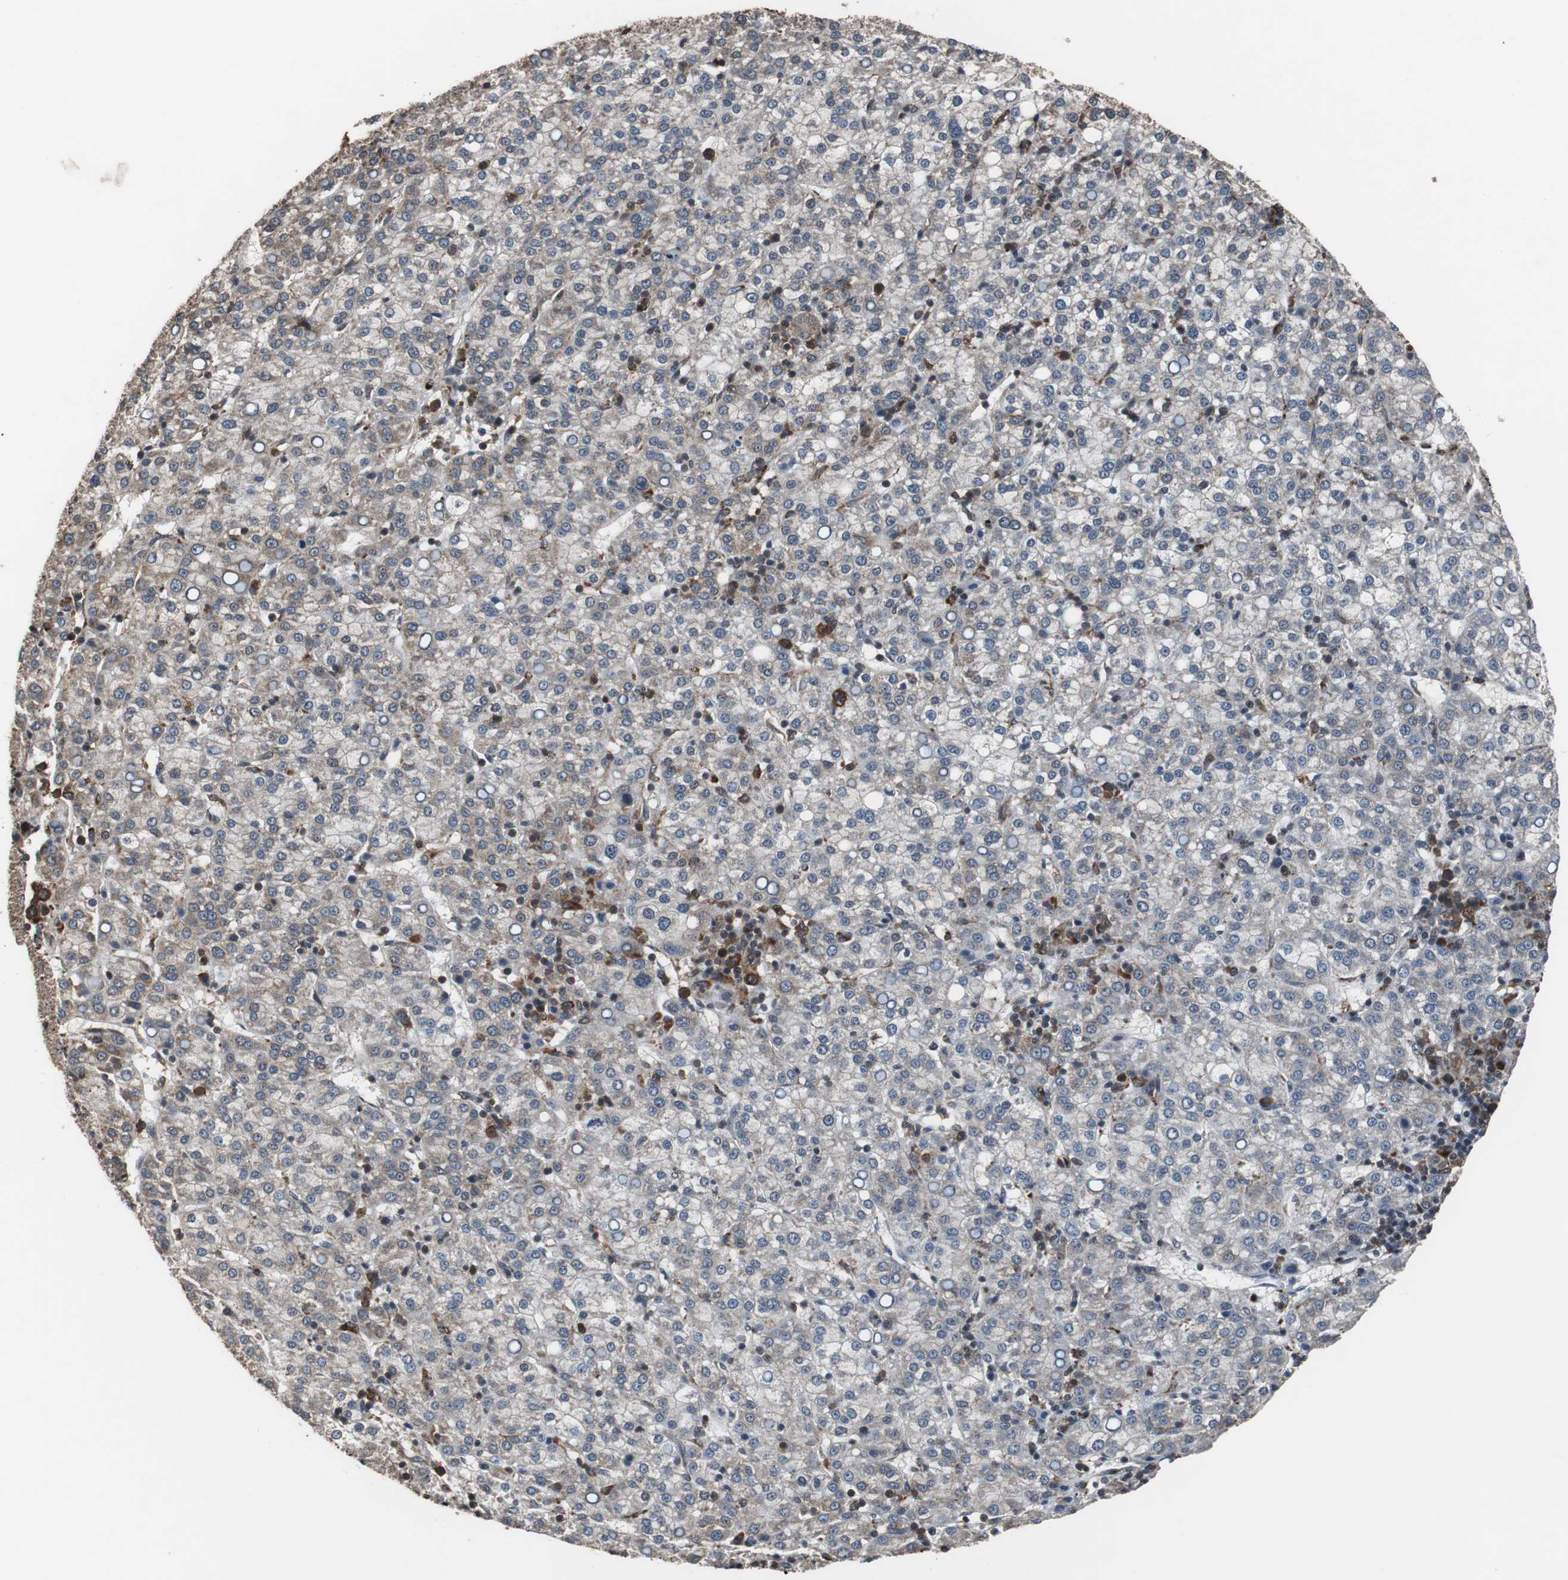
{"staining": {"intensity": "weak", "quantity": "25%-75%", "location": "cytoplasmic/membranous"}, "tissue": "liver cancer", "cell_type": "Tumor cells", "image_type": "cancer", "snomed": [{"axis": "morphology", "description": "Carcinoma, Hepatocellular, NOS"}, {"axis": "topography", "description": "Liver"}], "caption": "Liver cancer tissue exhibits weak cytoplasmic/membranous staining in about 25%-75% of tumor cells, visualized by immunohistochemistry.", "gene": "USP10", "patient": {"sex": "female", "age": 58}}